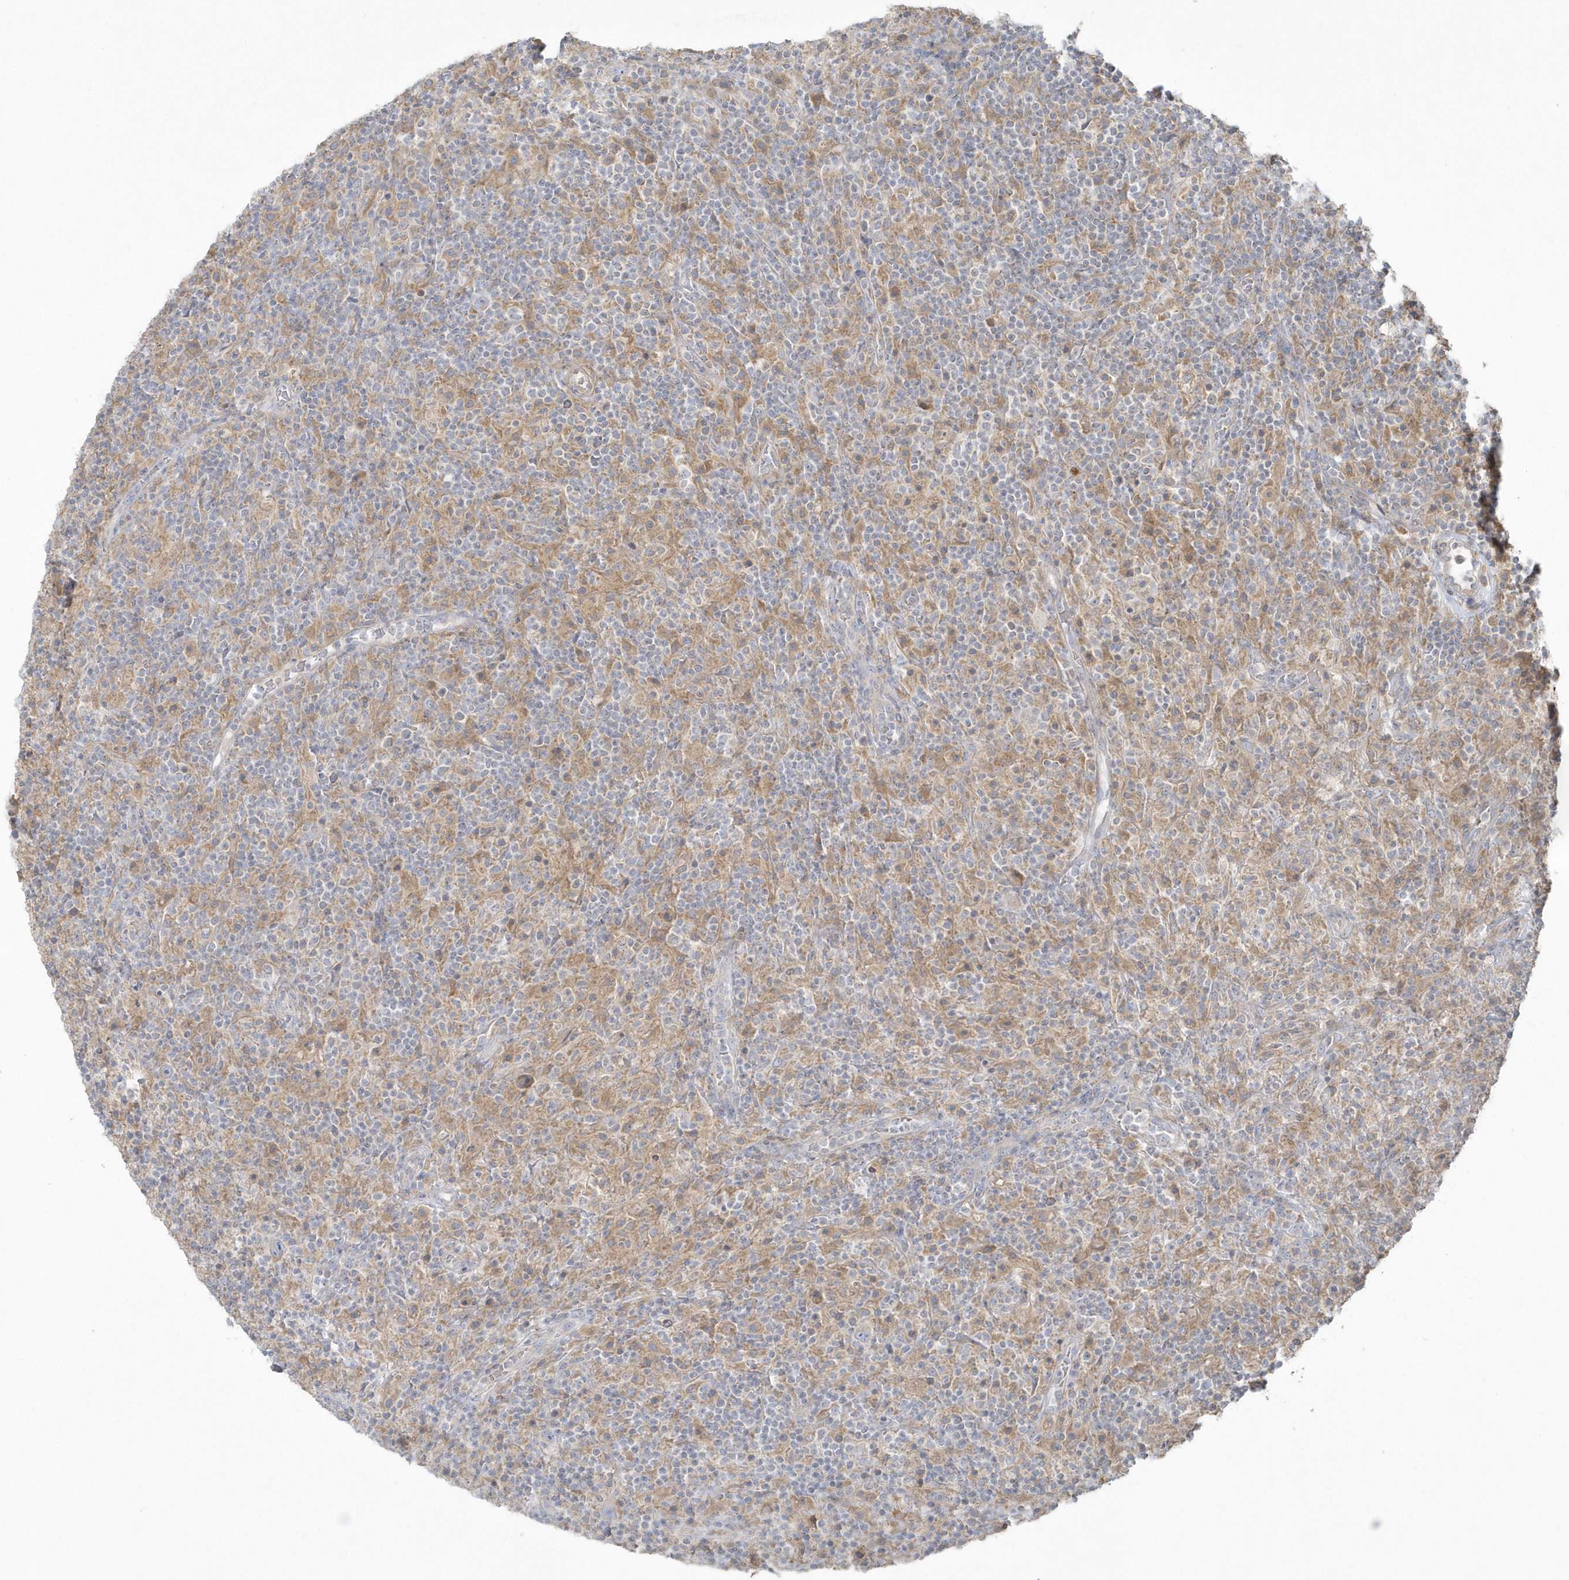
{"staining": {"intensity": "negative", "quantity": "none", "location": "none"}, "tissue": "lymphoma", "cell_type": "Tumor cells", "image_type": "cancer", "snomed": [{"axis": "morphology", "description": "Hodgkin's disease, NOS"}, {"axis": "topography", "description": "Lymph node"}], "caption": "This is a histopathology image of immunohistochemistry staining of lymphoma, which shows no staining in tumor cells.", "gene": "BLTP3A", "patient": {"sex": "male", "age": 70}}